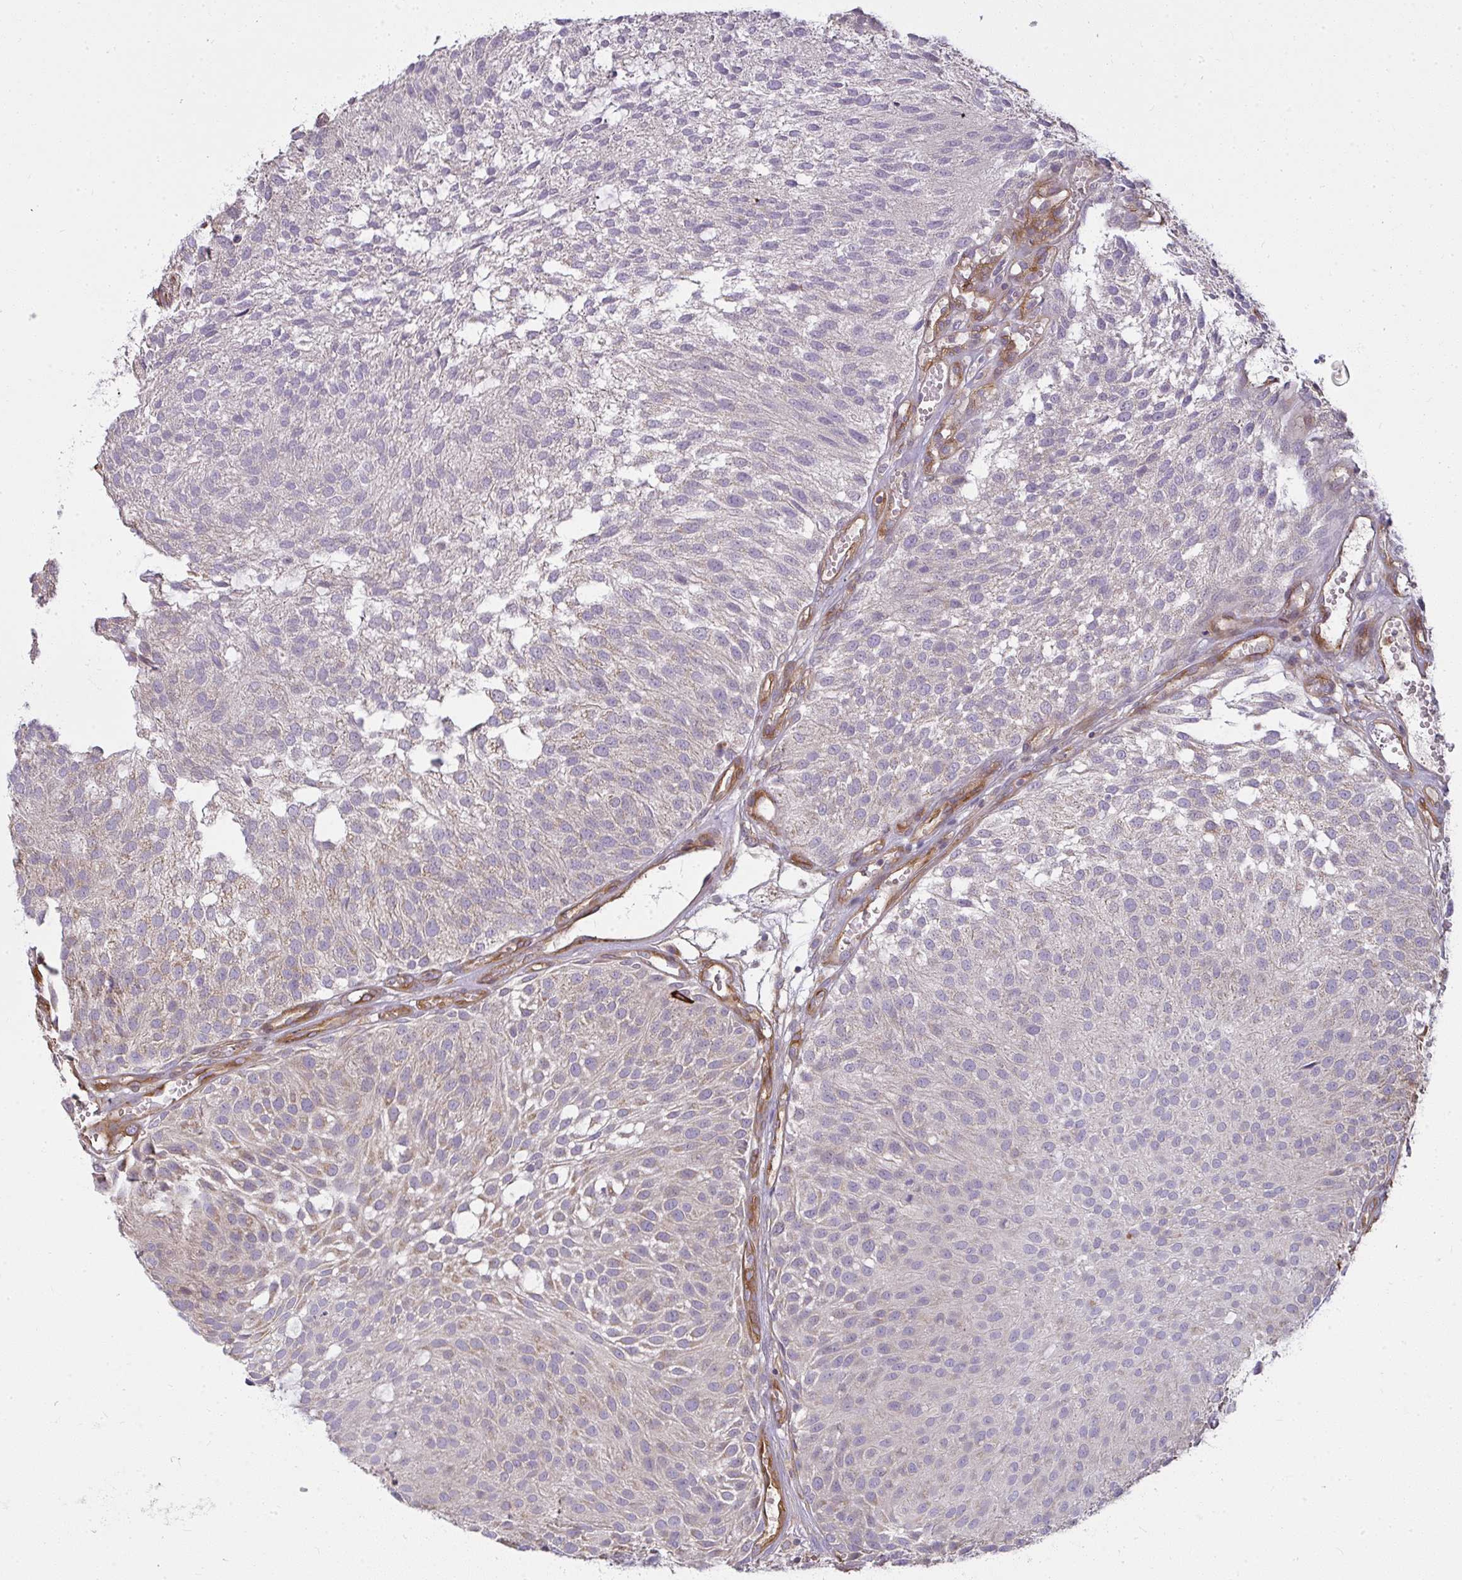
{"staining": {"intensity": "weak", "quantity": "25%-75%", "location": "cytoplasmic/membranous"}, "tissue": "urothelial cancer", "cell_type": "Tumor cells", "image_type": "cancer", "snomed": [{"axis": "morphology", "description": "Urothelial carcinoma, NOS"}, {"axis": "topography", "description": "Urinary bladder"}], "caption": "A brown stain shows weak cytoplasmic/membranous positivity of a protein in transitional cell carcinoma tumor cells.", "gene": "IFIT3", "patient": {"sex": "male", "age": 84}}